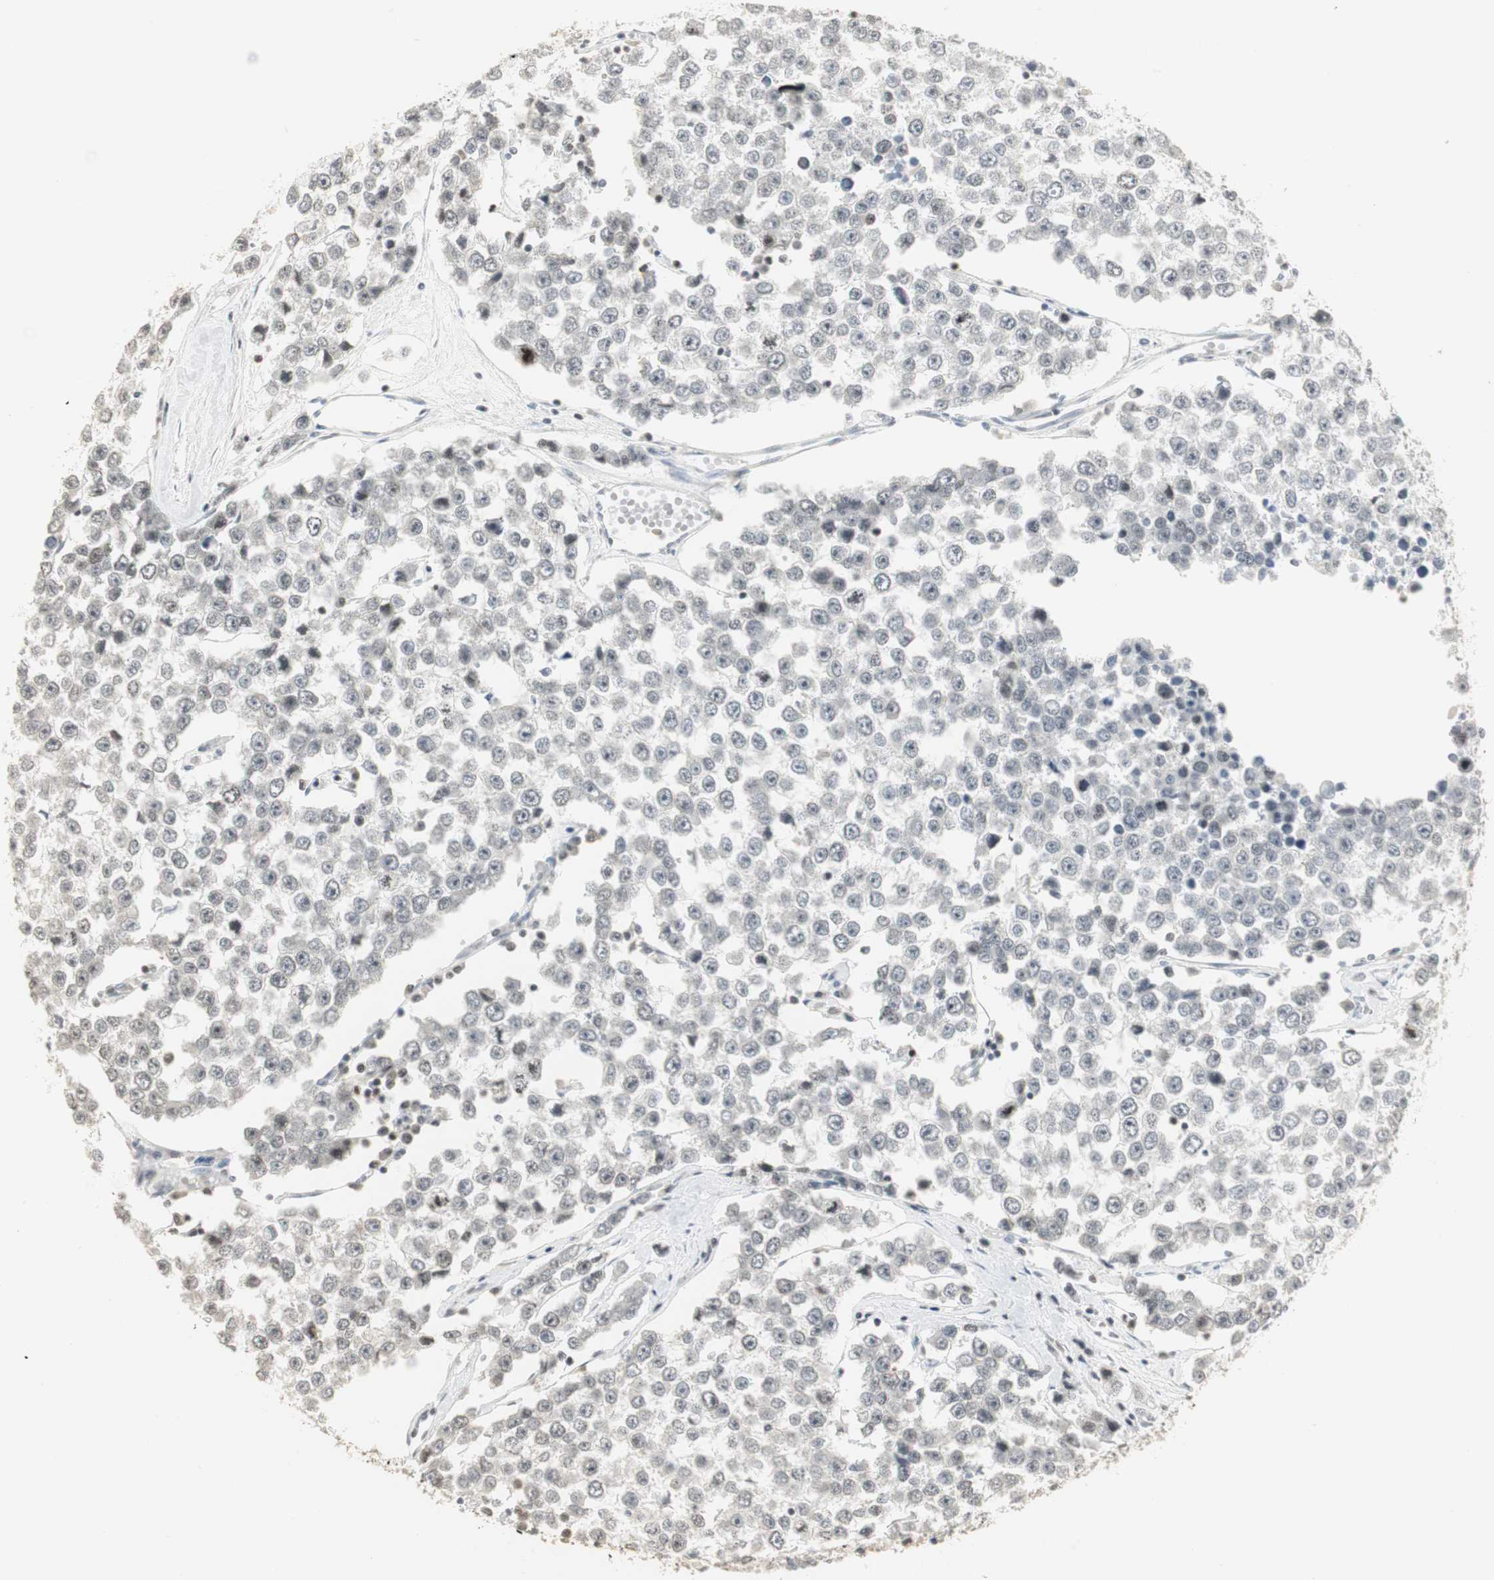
{"staining": {"intensity": "negative", "quantity": "none", "location": "none"}, "tissue": "testis cancer", "cell_type": "Tumor cells", "image_type": "cancer", "snomed": [{"axis": "morphology", "description": "Seminoma, NOS"}, {"axis": "morphology", "description": "Carcinoma, Embryonal, NOS"}, {"axis": "topography", "description": "Testis"}], "caption": "Image shows no protein expression in tumor cells of embryonal carcinoma (testis) tissue.", "gene": "ELOA", "patient": {"sex": "male", "age": 52}}